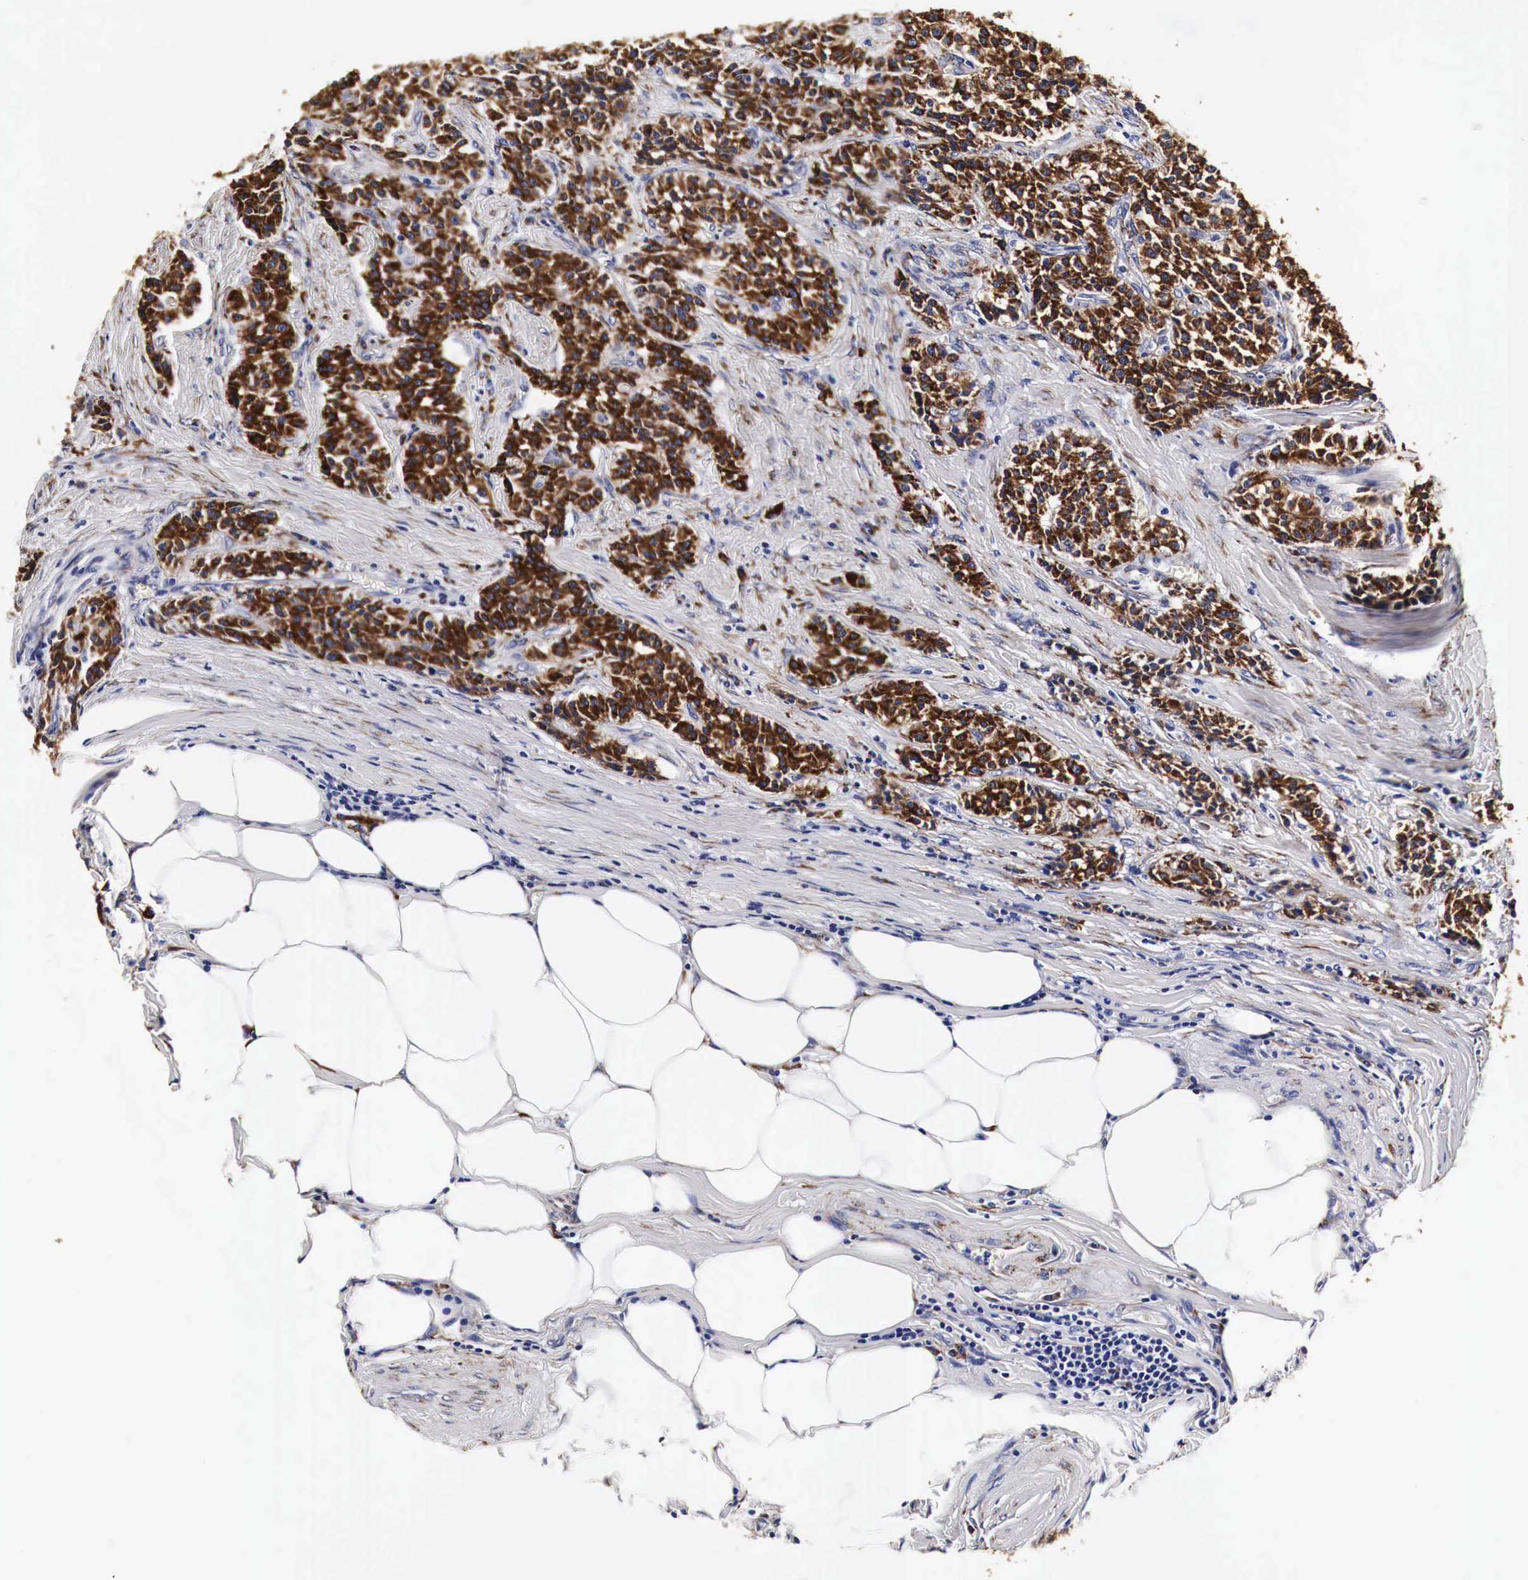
{"staining": {"intensity": "strong", "quantity": ">75%", "location": "cytoplasmic/membranous"}, "tissue": "carcinoid", "cell_type": "Tumor cells", "image_type": "cancer", "snomed": [{"axis": "morphology", "description": "Carcinoid, malignant, NOS"}, {"axis": "topography", "description": "Stomach"}], "caption": "Protein expression analysis of human carcinoid reveals strong cytoplasmic/membranous expression in about >75% of tumor cells. The staining was performed using DAB to visualize the protein expression in brown, while the nuclei were stained in blue with hematoxylin (Magnification: 20x).", "gene": "CKAP4", "patient": {"sex": "female", "age": 76}}